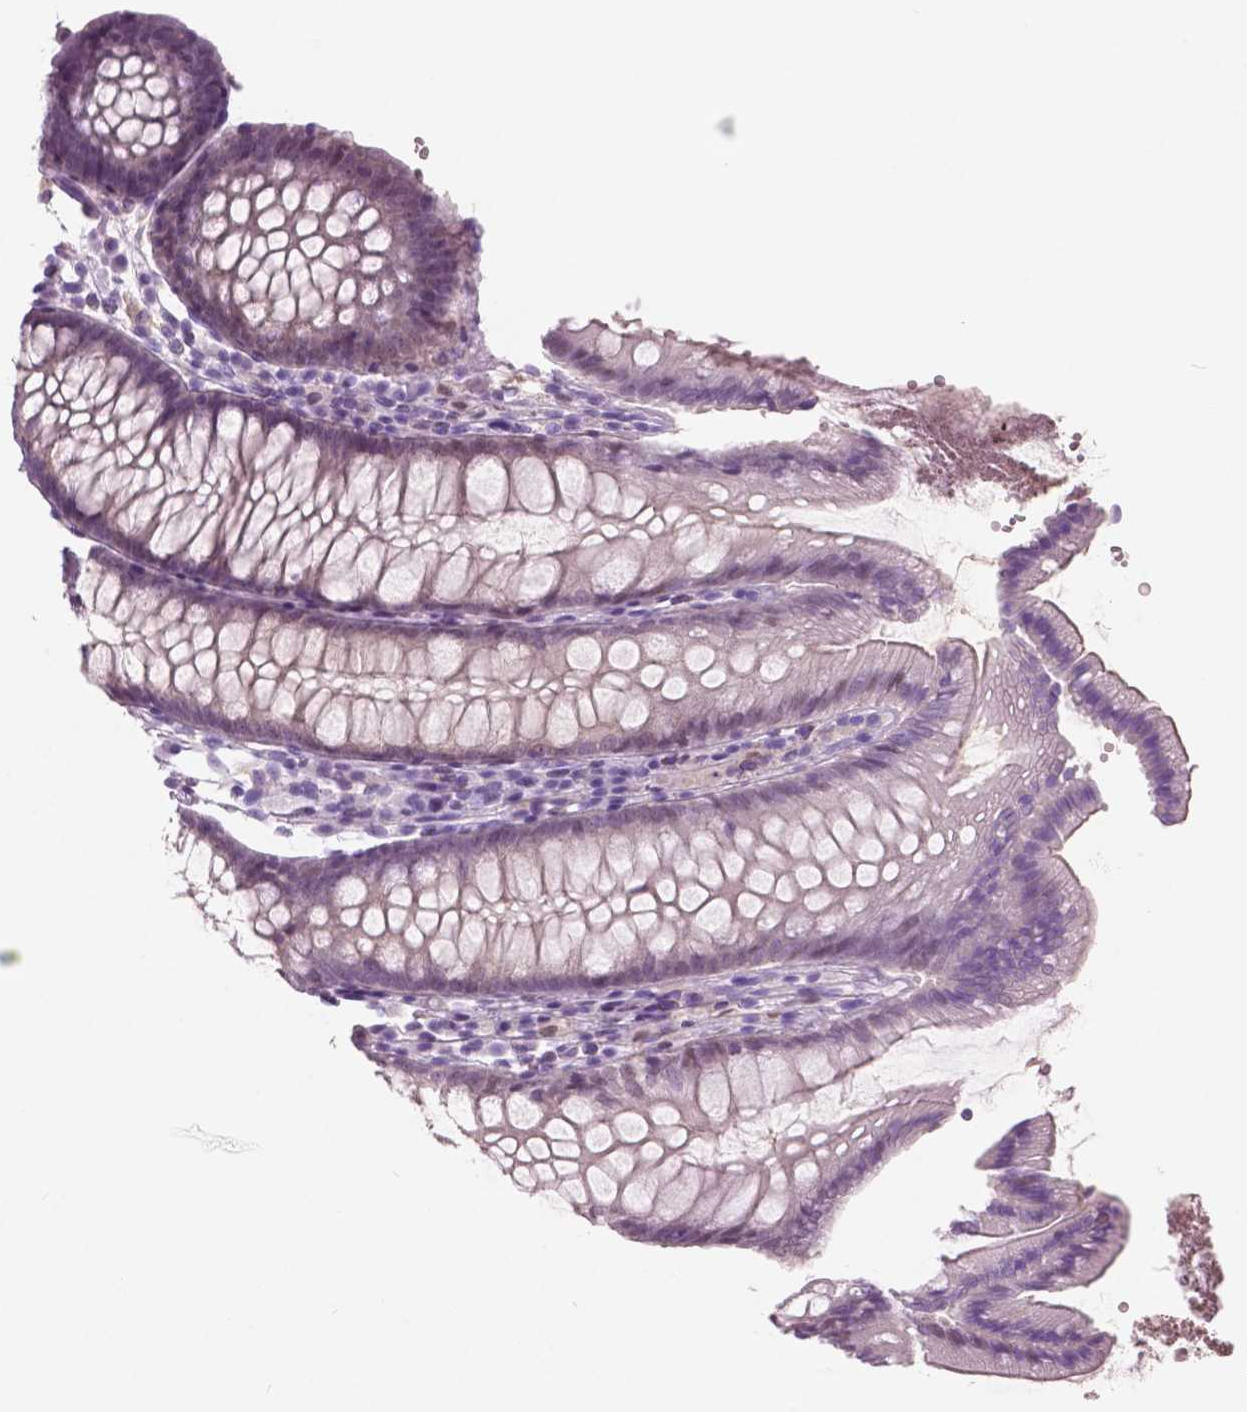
{"staining": {"intensity": "negative", "quantity": "none", "location": "none"}, "tissue": "colon", "cell_type": "Endothelial cells", "image_type": "normal", "snomed": [{"axis": "morphology", "description": "Normal tissue, NOS"}, {"axis": "morphology", "description": "Adenocarcinoma, NOS"}, {"axis": "topography", "description": "Colon"}], "caption": "This is a histopathology image of IHC staining of benign colon, which shows no expression in endothelial cells.", "gene": "GALM", "patient": {"sex": "male", "age": 83}}